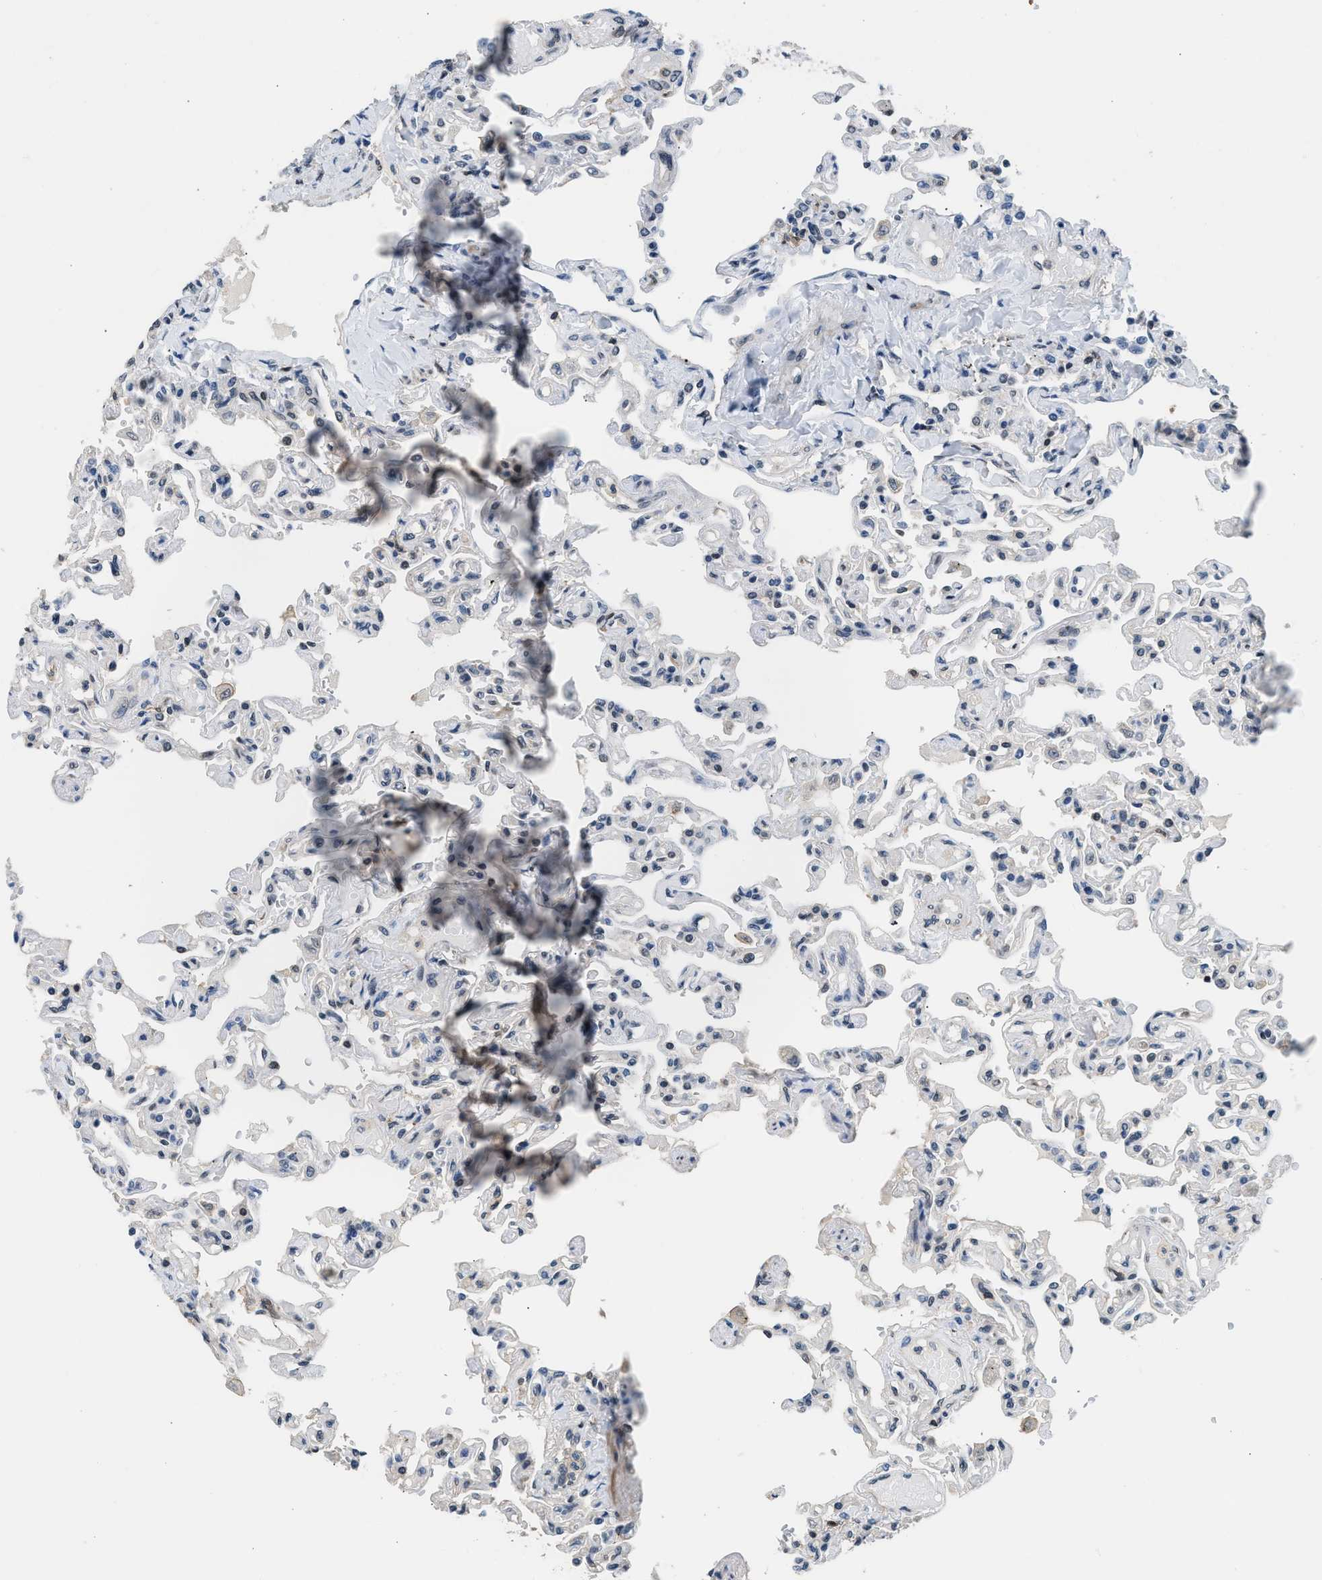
{"staining": {"intensity": "moderate", "quantity": "<25%", "location": "nuclear"}, "tissue": "lung", "cell_type": "Alveolar cells", "image_type": "normal", "snomed": [{"axis": "morphology", "description": "Normal tissue, NOS"}, {"axis": "topography", "description": "Lung"}], "caption": "Immunohistochemical staining of unremarkable human lung displays moderate nuclear protein positivity in approximately <25% of alveolar cells.", "gene": "MTMR1", "patient": {"sex": "male", "age": 21}}